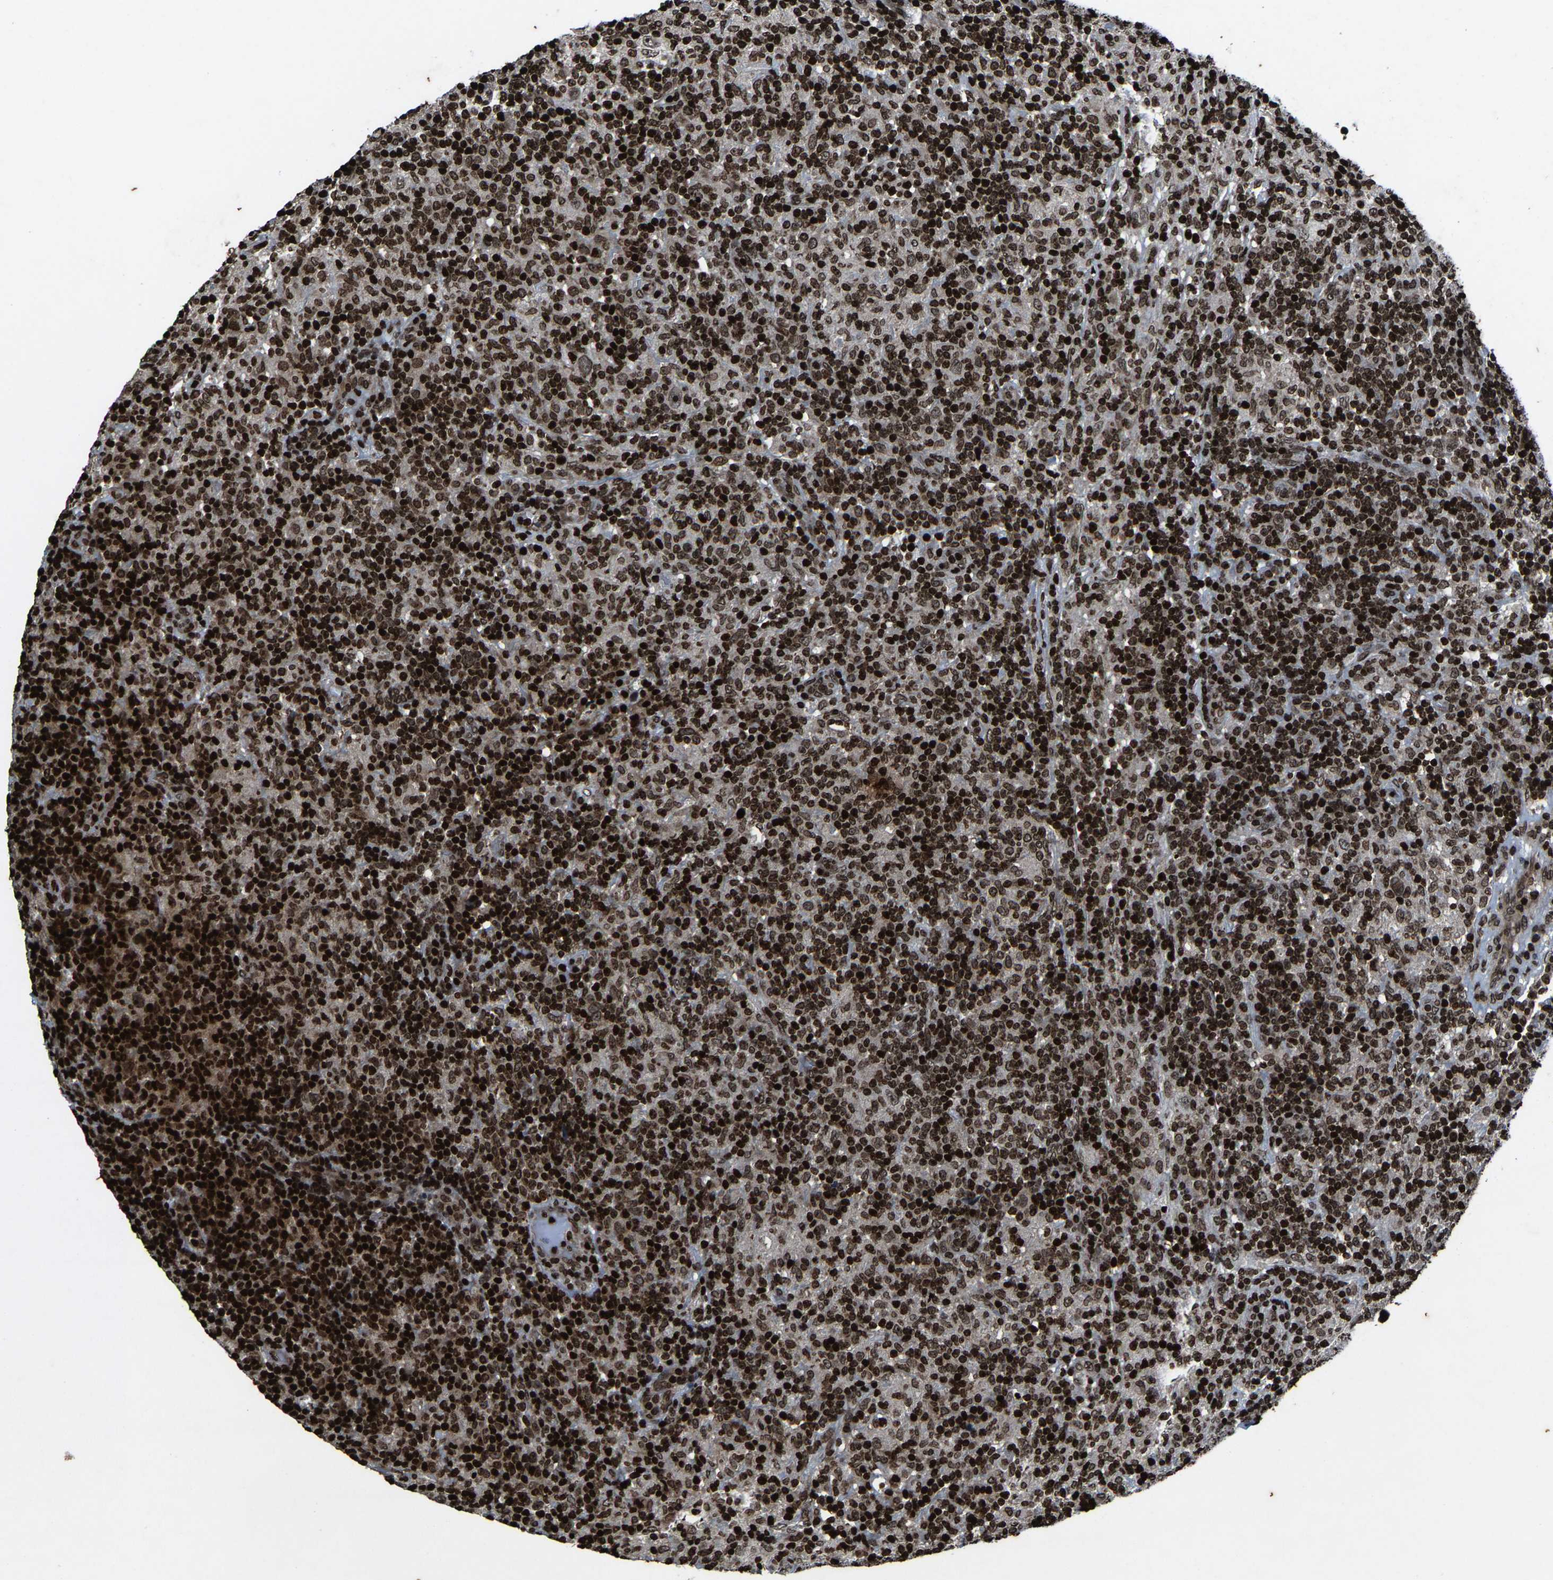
{"staining": {"intensity": "moderate", "quantity": ">75%", "location": "nuclear"}, "tissue": "lymphoma", "cell_type": "Tumor cells", "image_type": "cancer", "snomed": [{"axis": "morphology", "description": "Hodgkin's disease, NOS"}, {"axis": "topography", "description": "Lymph node"}], "caption": "High-power microscopy captured an immunohistochemistry photomicrograph of Hodgkin's disease, revealing moderate nuclear expression in about >75% of tumor cells. (DAB (3,3'-diaminobenzidine) IHC with brightfield microscopy, high magnification).", "gene": "H4C1", "patient": {"sex": "male", "age": 70}}